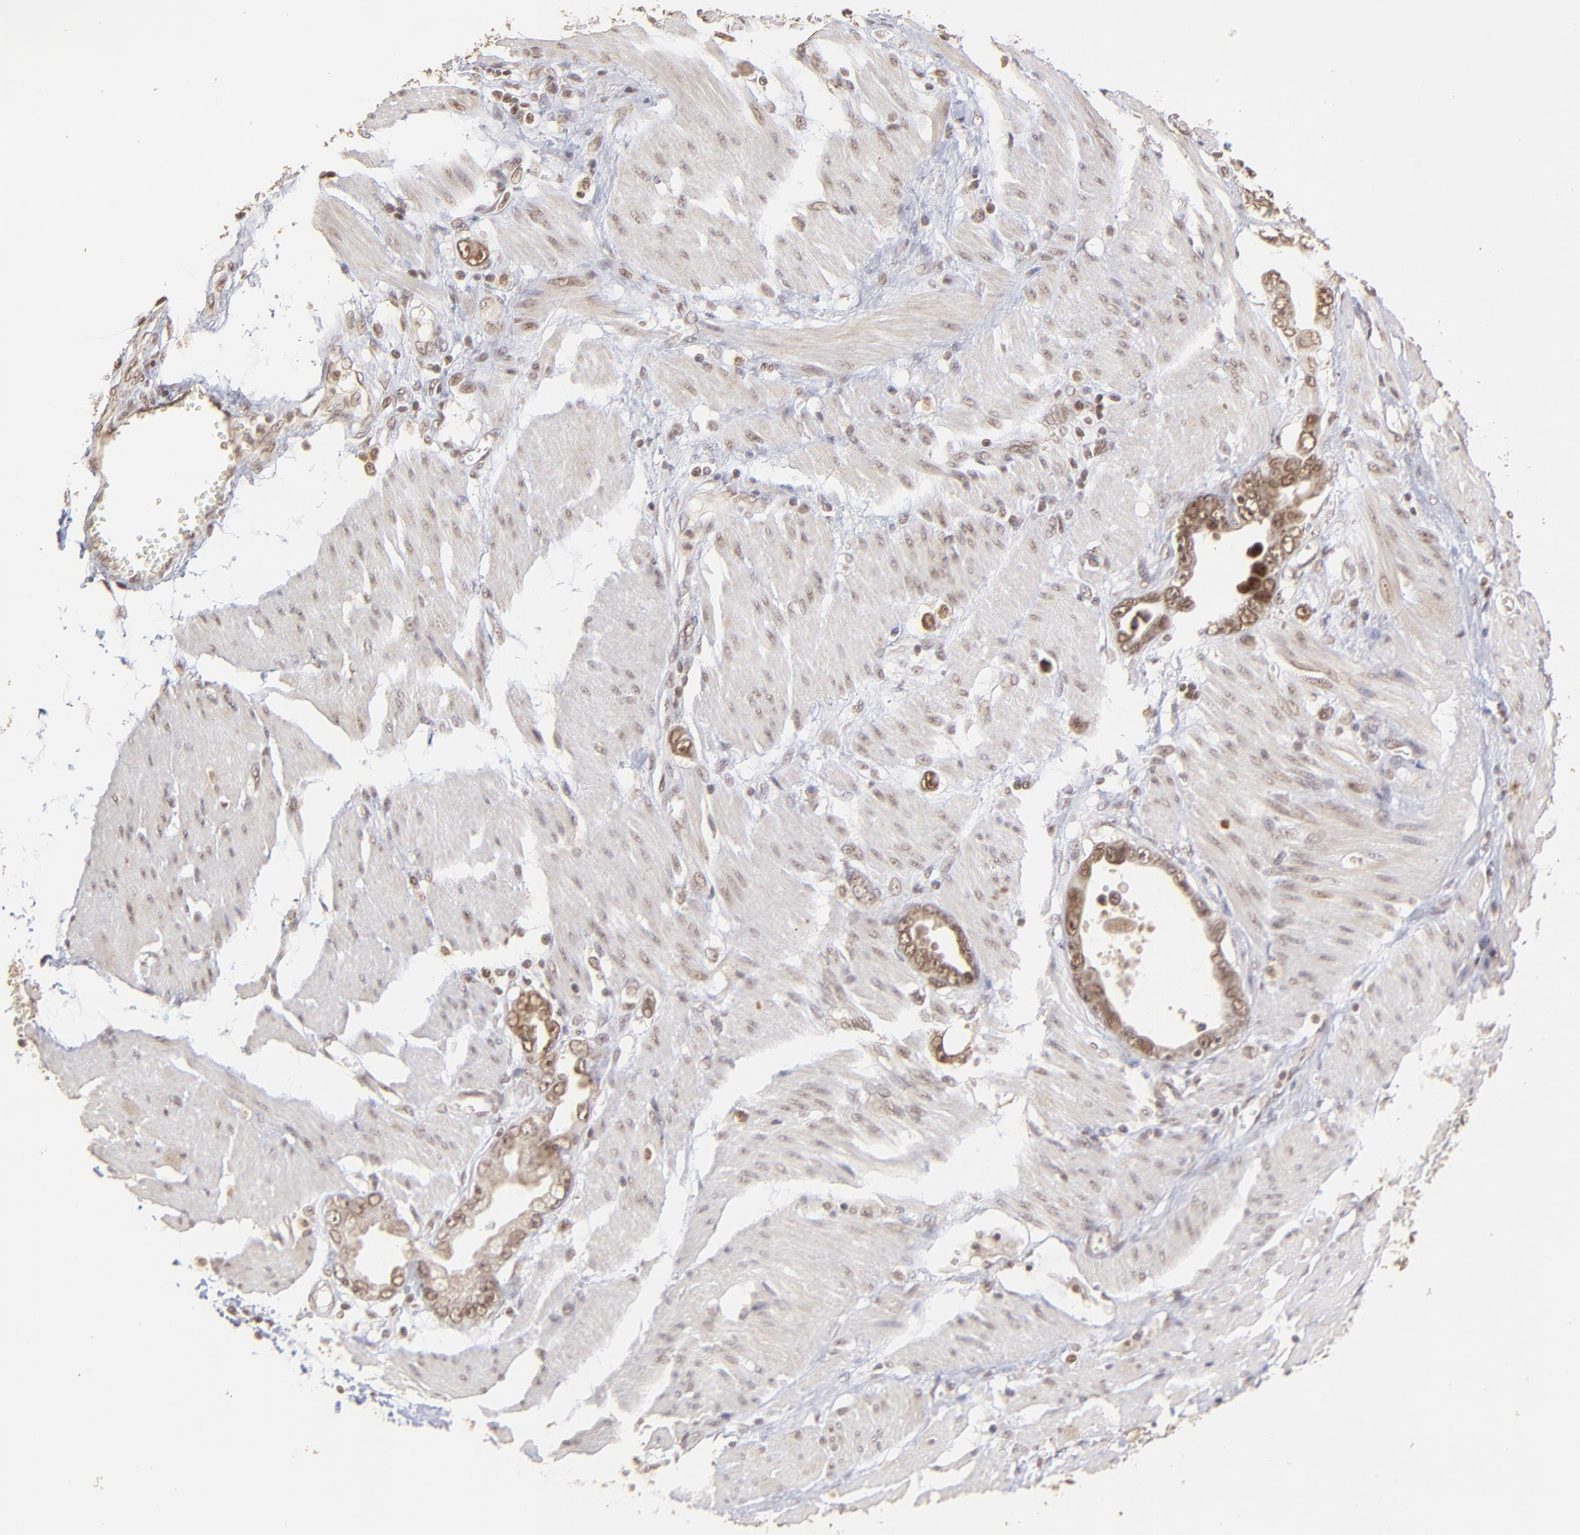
{"staining": {"intensity": "moderate", "quantity": ">75%", "location": "cytoplasmic/membranous"}, "tissue": "stomach cancer", "cell_type": "Tumor cells", "image_type": "cancer", "snomed": [{"axis": "morphology", "description": "Adenocarcinoma, NOS"}, {"axis": "topography", "description": "Stomach"}], "caption": "The micrograph shows immunohistochemical staining of stomach adenocarcinoma. There is moderate cytoplasmic/membranous expression is appreciated in approximately >75% of tumor cells.", "gene": "MED15", "patient": {"sex": "male", "age": 78}}